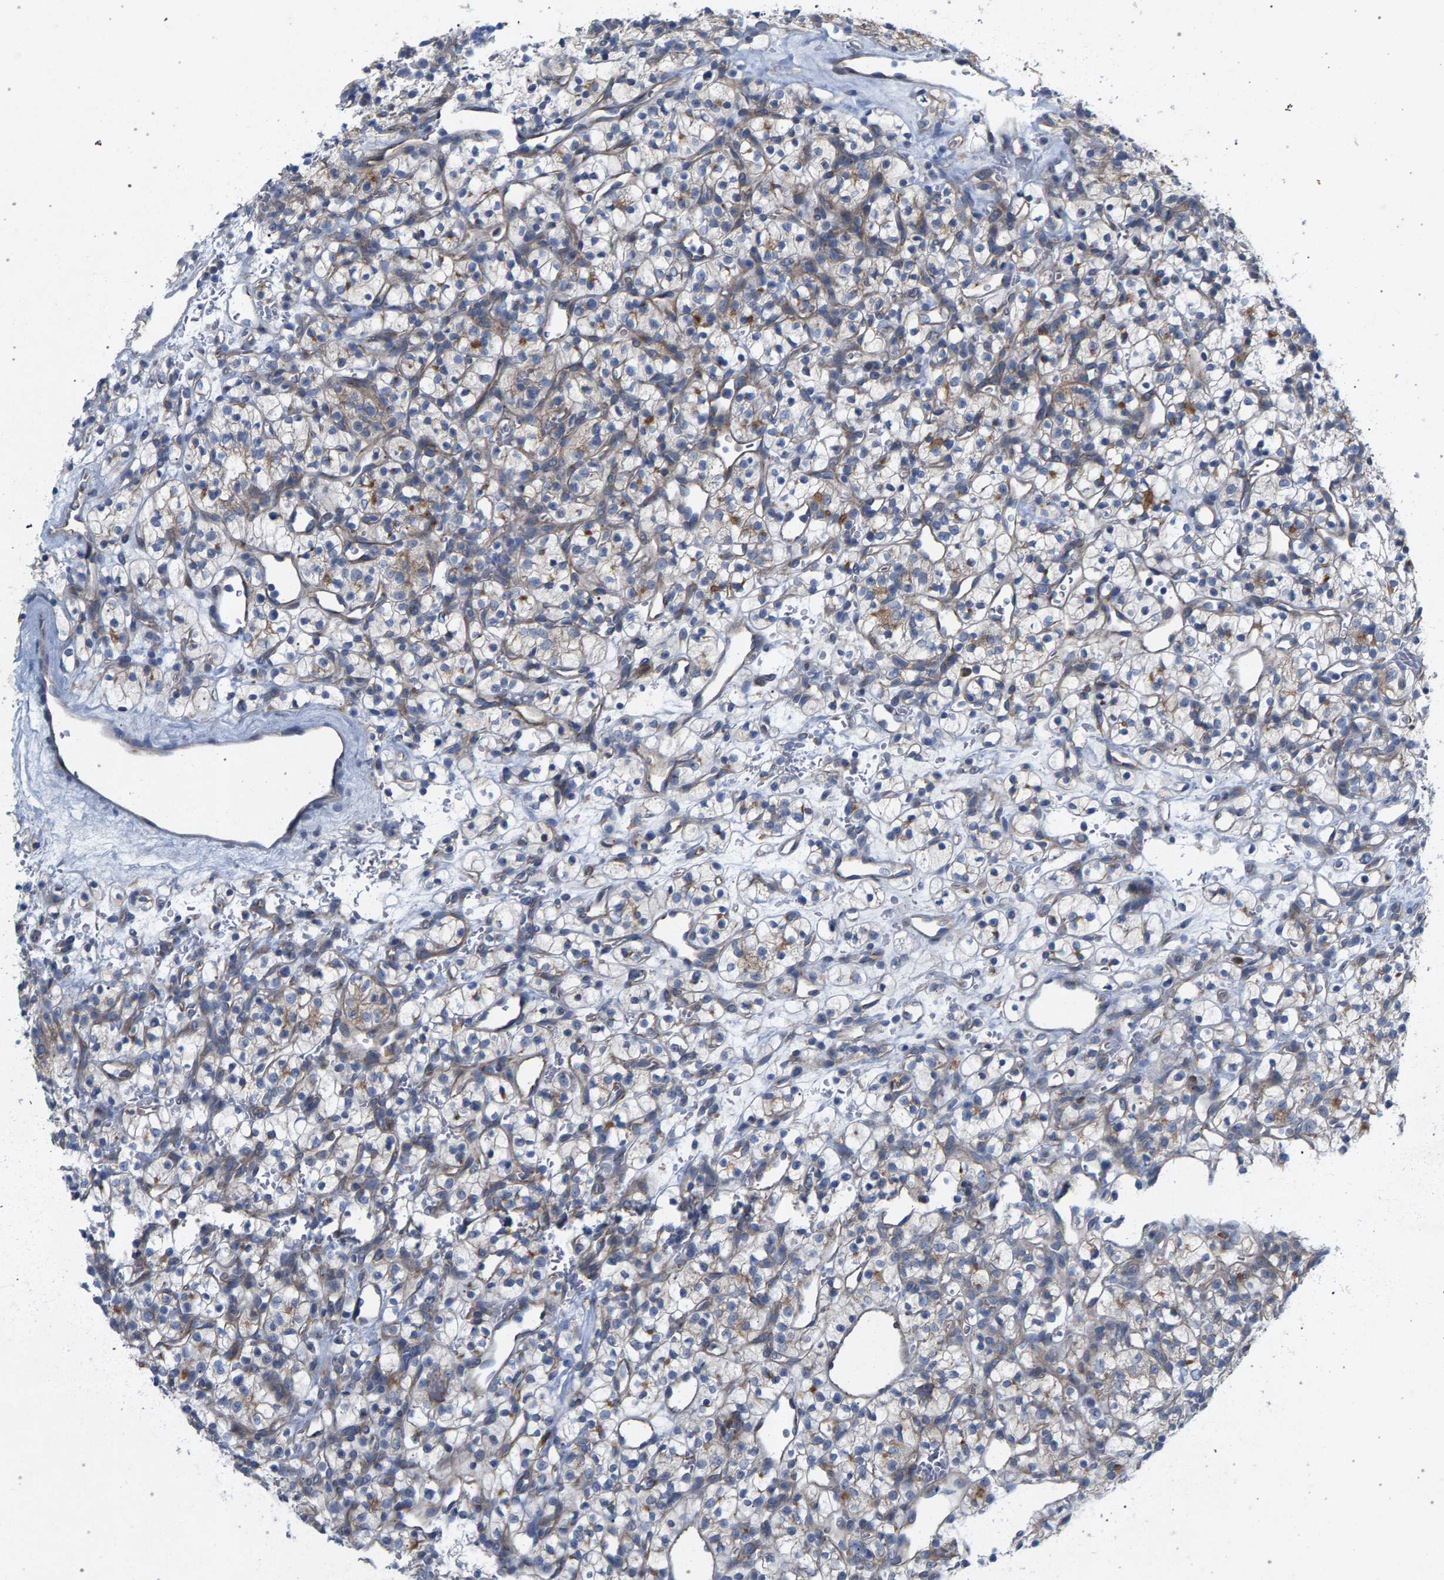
{"staining": {"intensity": "weak", "quantity": "25%-75%", "location": "cytoplasmic/membranous"}, "tissue": "renal cancer", "cell_type": "Tumor cells", "image_type": "cancer", "snomed": [{"axis": "morphology", "description": "Adenocarcinoma, NOS"}, {"axis": "topography", "description": "Kidney"}], "caption": "A high-resolution photomicrograph shows immunohistochemistry staining of renal cancer (adenocarcinoma), which displays weak cytoplasmic/membranous expression in about 25%-75% of tumor cells.", "gene": "MAMDC2", "patient": {"sex": "female", "age": 57}}